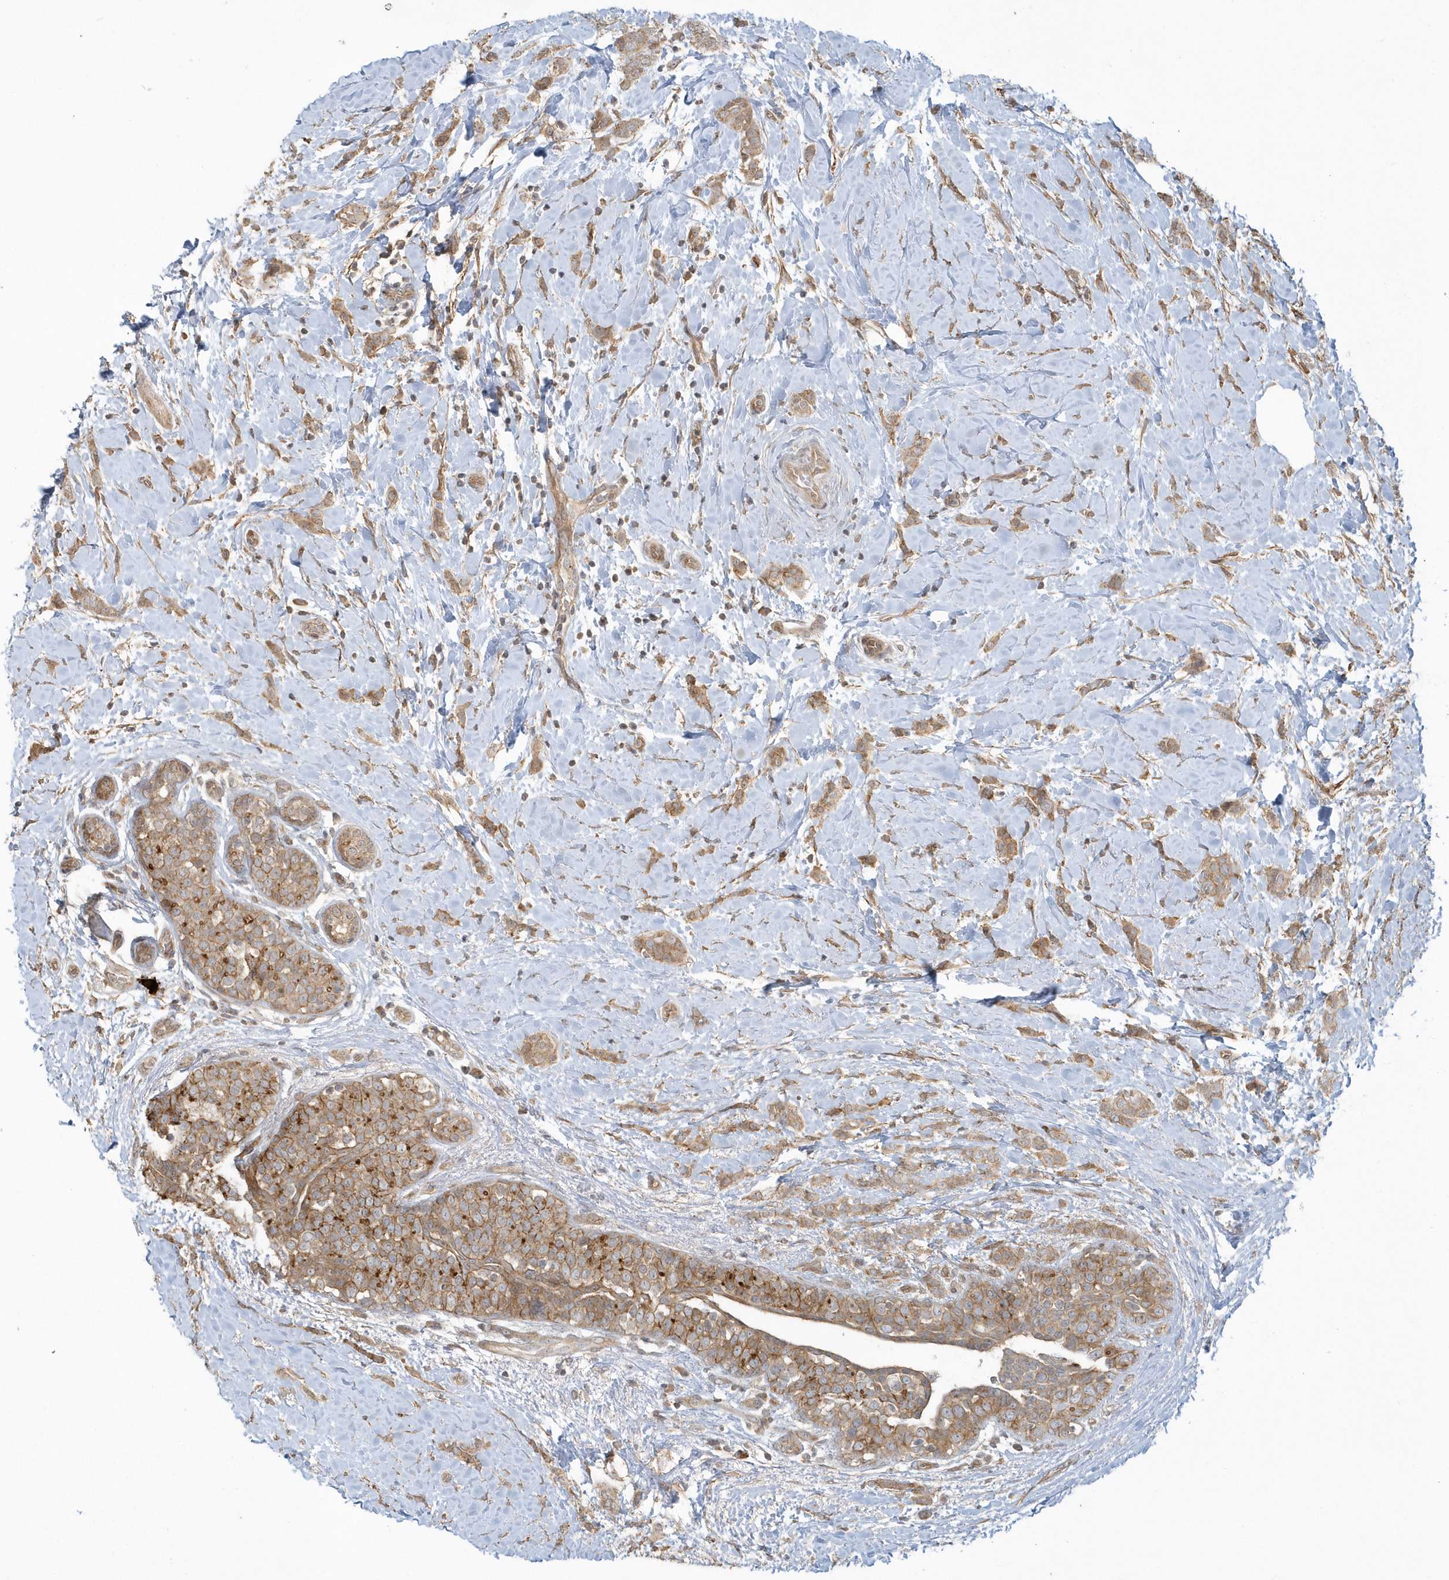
{"staining": {"intensity": "moderate", "quantity": ">75%", "location": "cytoplasmic/membranous"}, "tissue": "breast cancer", "cell_type": "Tumor cells", "image_type": "cancer", "snomed": [{"axis": "morphology", "description": "Lobular carcinoma, in situ"}, {"axis": "morphology", "description": "Lobular carcinoma"}, {"axis": "topography", "description": "Breast"}], "caption": "This photomicrograph reveals immunohistochemistry (IHC) staining of breast cancer, with medium moderate cytoplasmic/membranous positivity in about >75% of tumor cells.", "gene": "STIM2", "patient": {"sex": "female", "age": 41}}